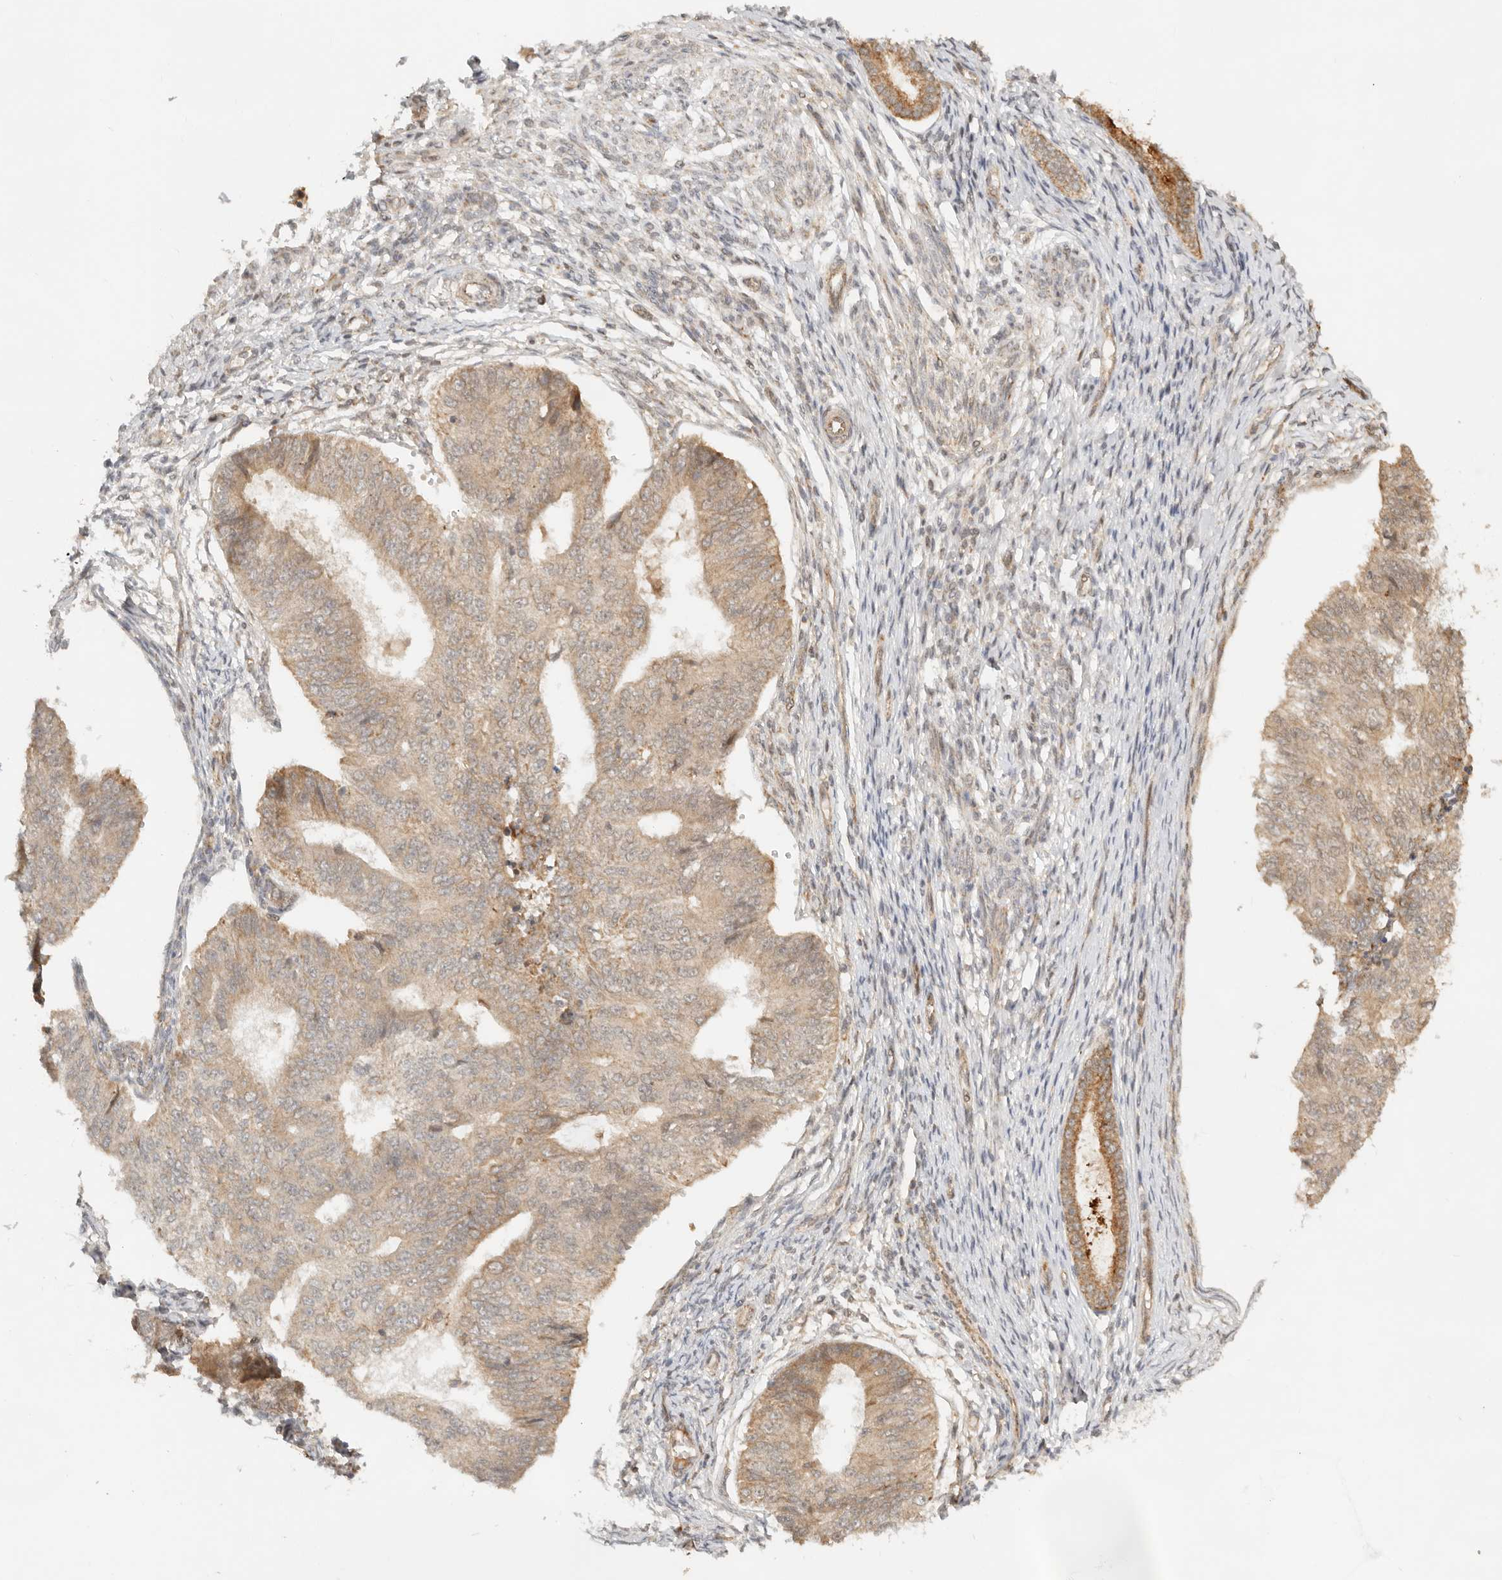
{"staining": {"intensity": "weak", "quantity": "25%-75%", "location": "cytoplasmic/membranous"}, "tissue": "endometrial cancer", "cell_type": "Tumor cells", "image_type": "cancer", "snomed": [{"axis": "morphology", "description": "Adenocarcinoma, NOS"}, {"axis": "topography", "description": "Endometrium"}], "caption": "DAB (3,3'-diaminobenzidine) immunohistochemical staining of human endometrial cancer (adenocarcinoma) exhibits weak cytoplasmic/membranous protein staining in about 25%-75% of tumor cells.", "gene": "BAALC", "patient": {"sex": "female", "age": 32}}